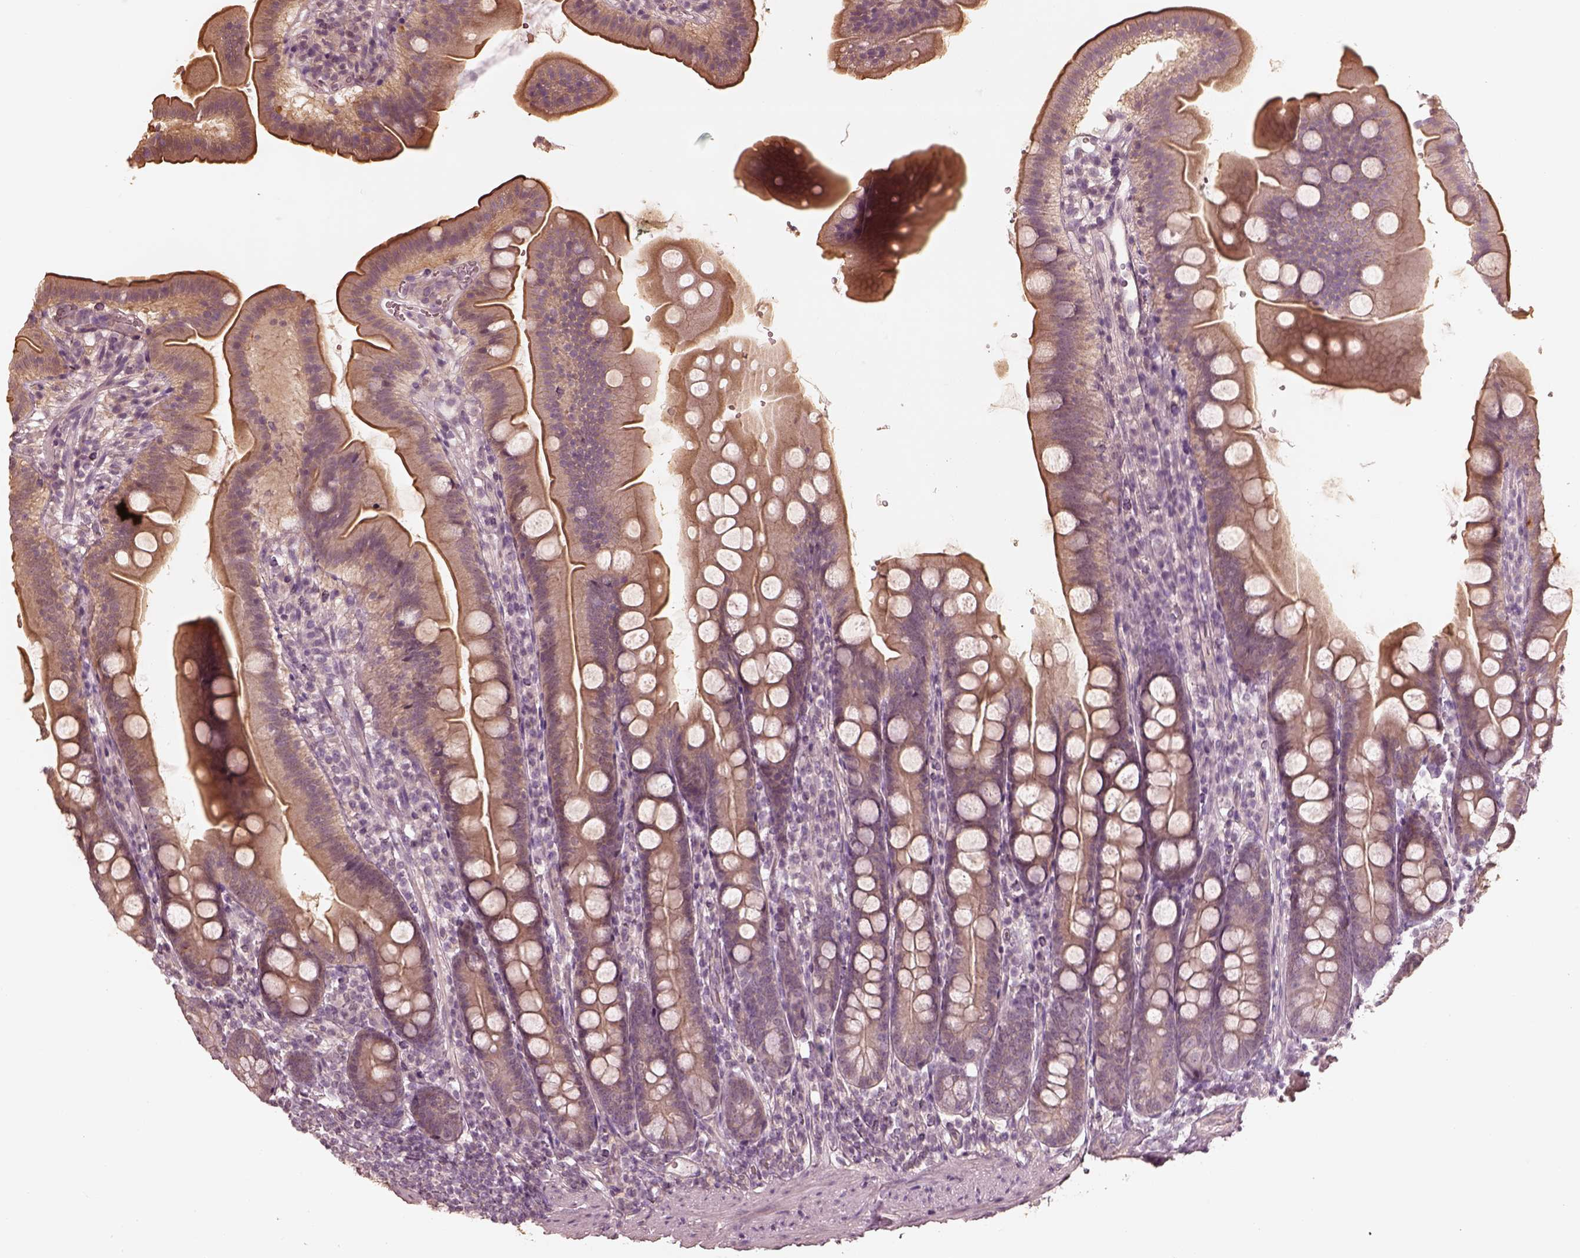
{"staining": {"intensity": "moderate", "quantity": "25%-75%", "location": "cytoplasmic/membranous"}, "tissue": "duodenum", "cell_type": "Glandular cells", "image_type": "normal", "snomed": [{"axis": "morphology", "description": "Normal tissue, NOS"}, {"axis": "topography", "description": "Duodenum"}], "caption": "Immunohistochemistry (DAB) staining of benign duodenum reveals moderate cytoplasmic/membranous protein positivity in approximately 25%-75% of glandular cells.", "gene": "KIF5C", "patient": {"sex": "female", "age": 67}}